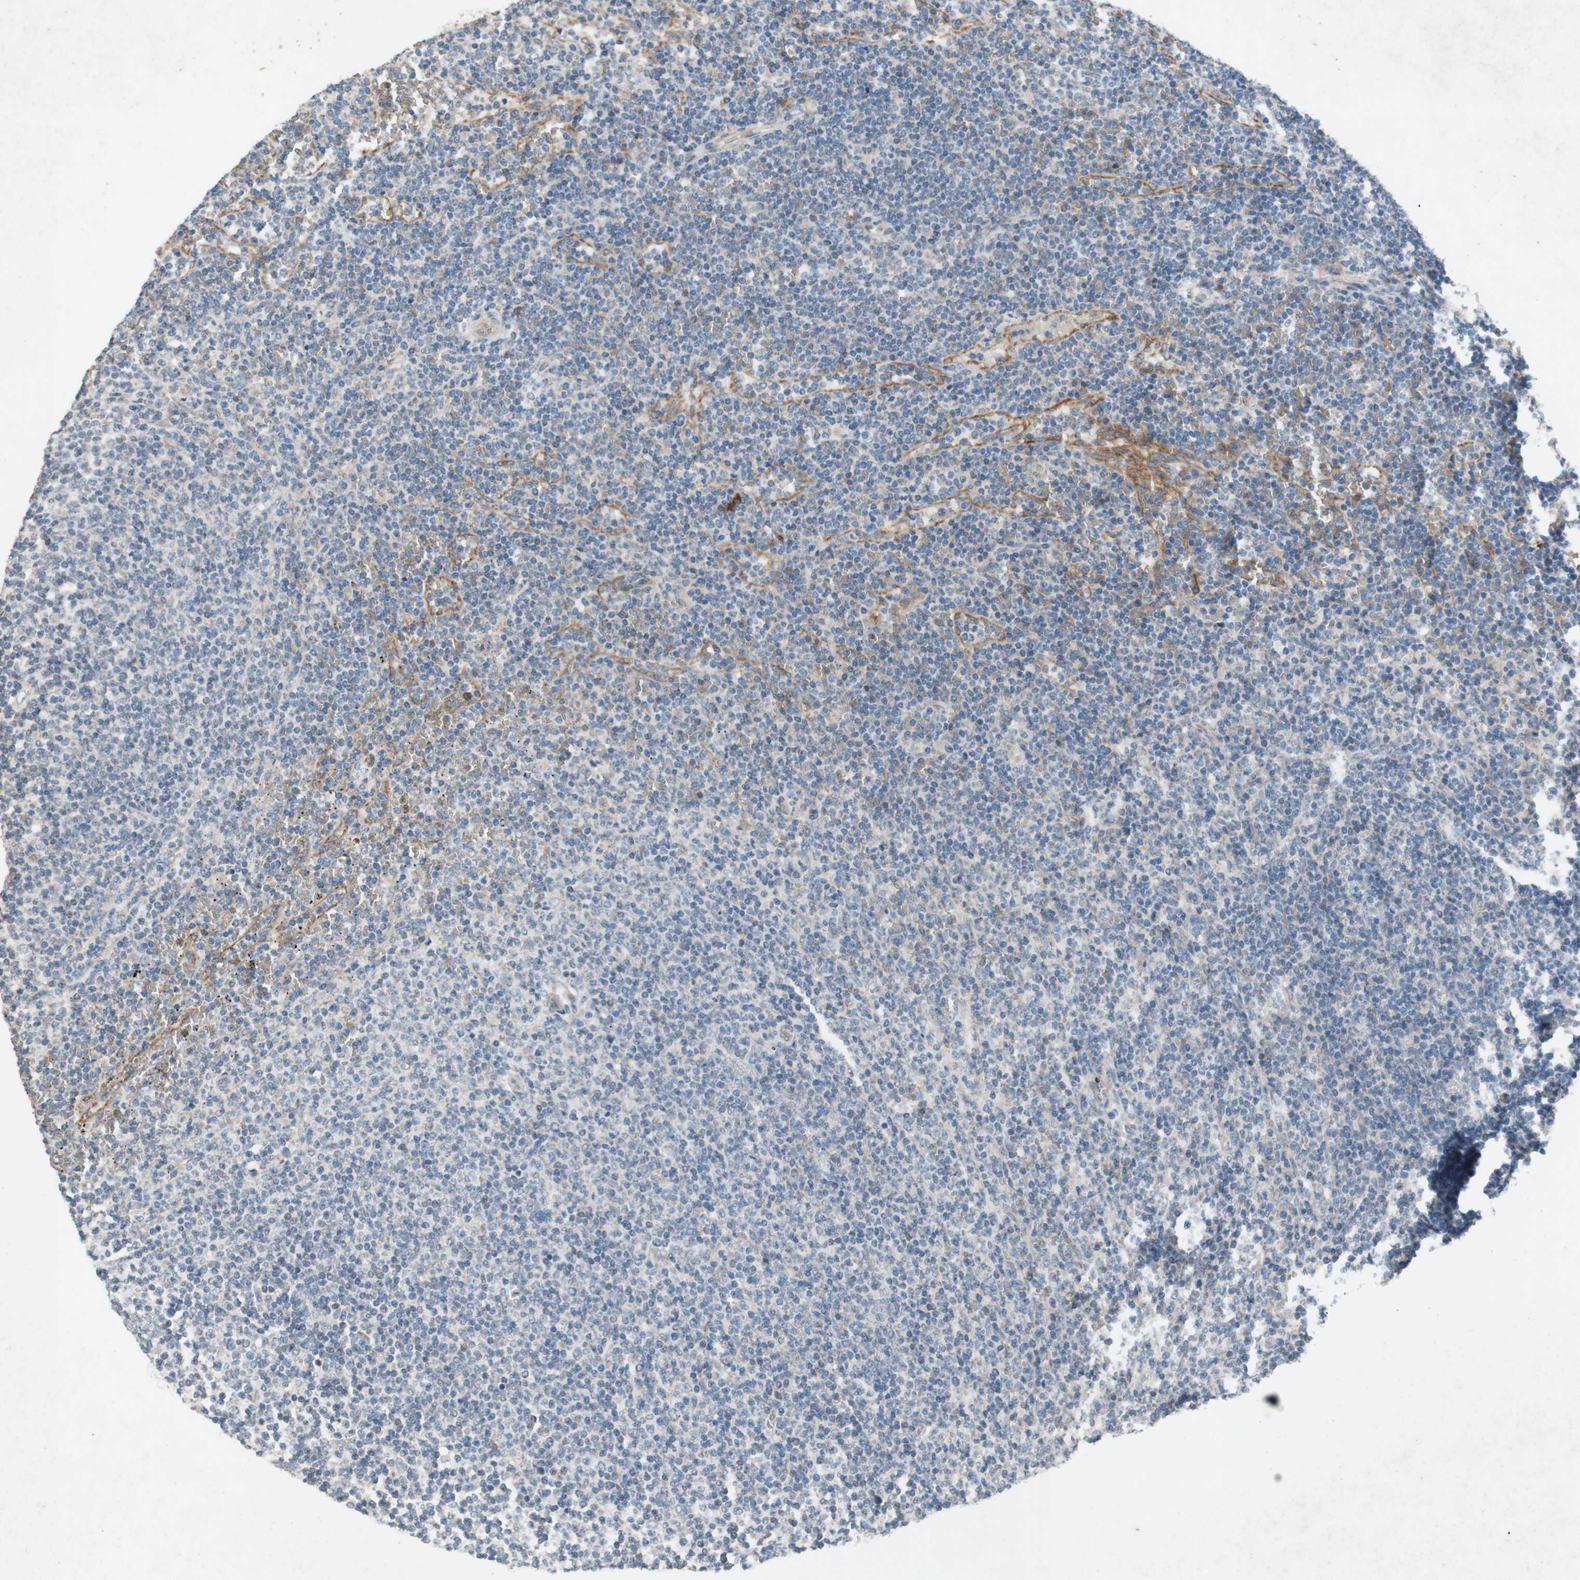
{"staining": {"intensity": "negative", "quantity": "none", "location": "none"}, "tissue": "lymphoma", "cell_type": "Tumor cells", "image_type": "cancer", "snomed": [{"axis": "morphology", "description": "Malignant lymphoma, non-Hodgkin's type, Low grade"}, {"axis": "topography", "description": "Spleen"}], "caption": "A micrograph of malignant lymphoma, non-Hodgkin's type (low-grade) stained for a protein displays no brown staining in tumor cells.", "gene": "ADD2", "patient": {"sex": "female", "age": 50}}